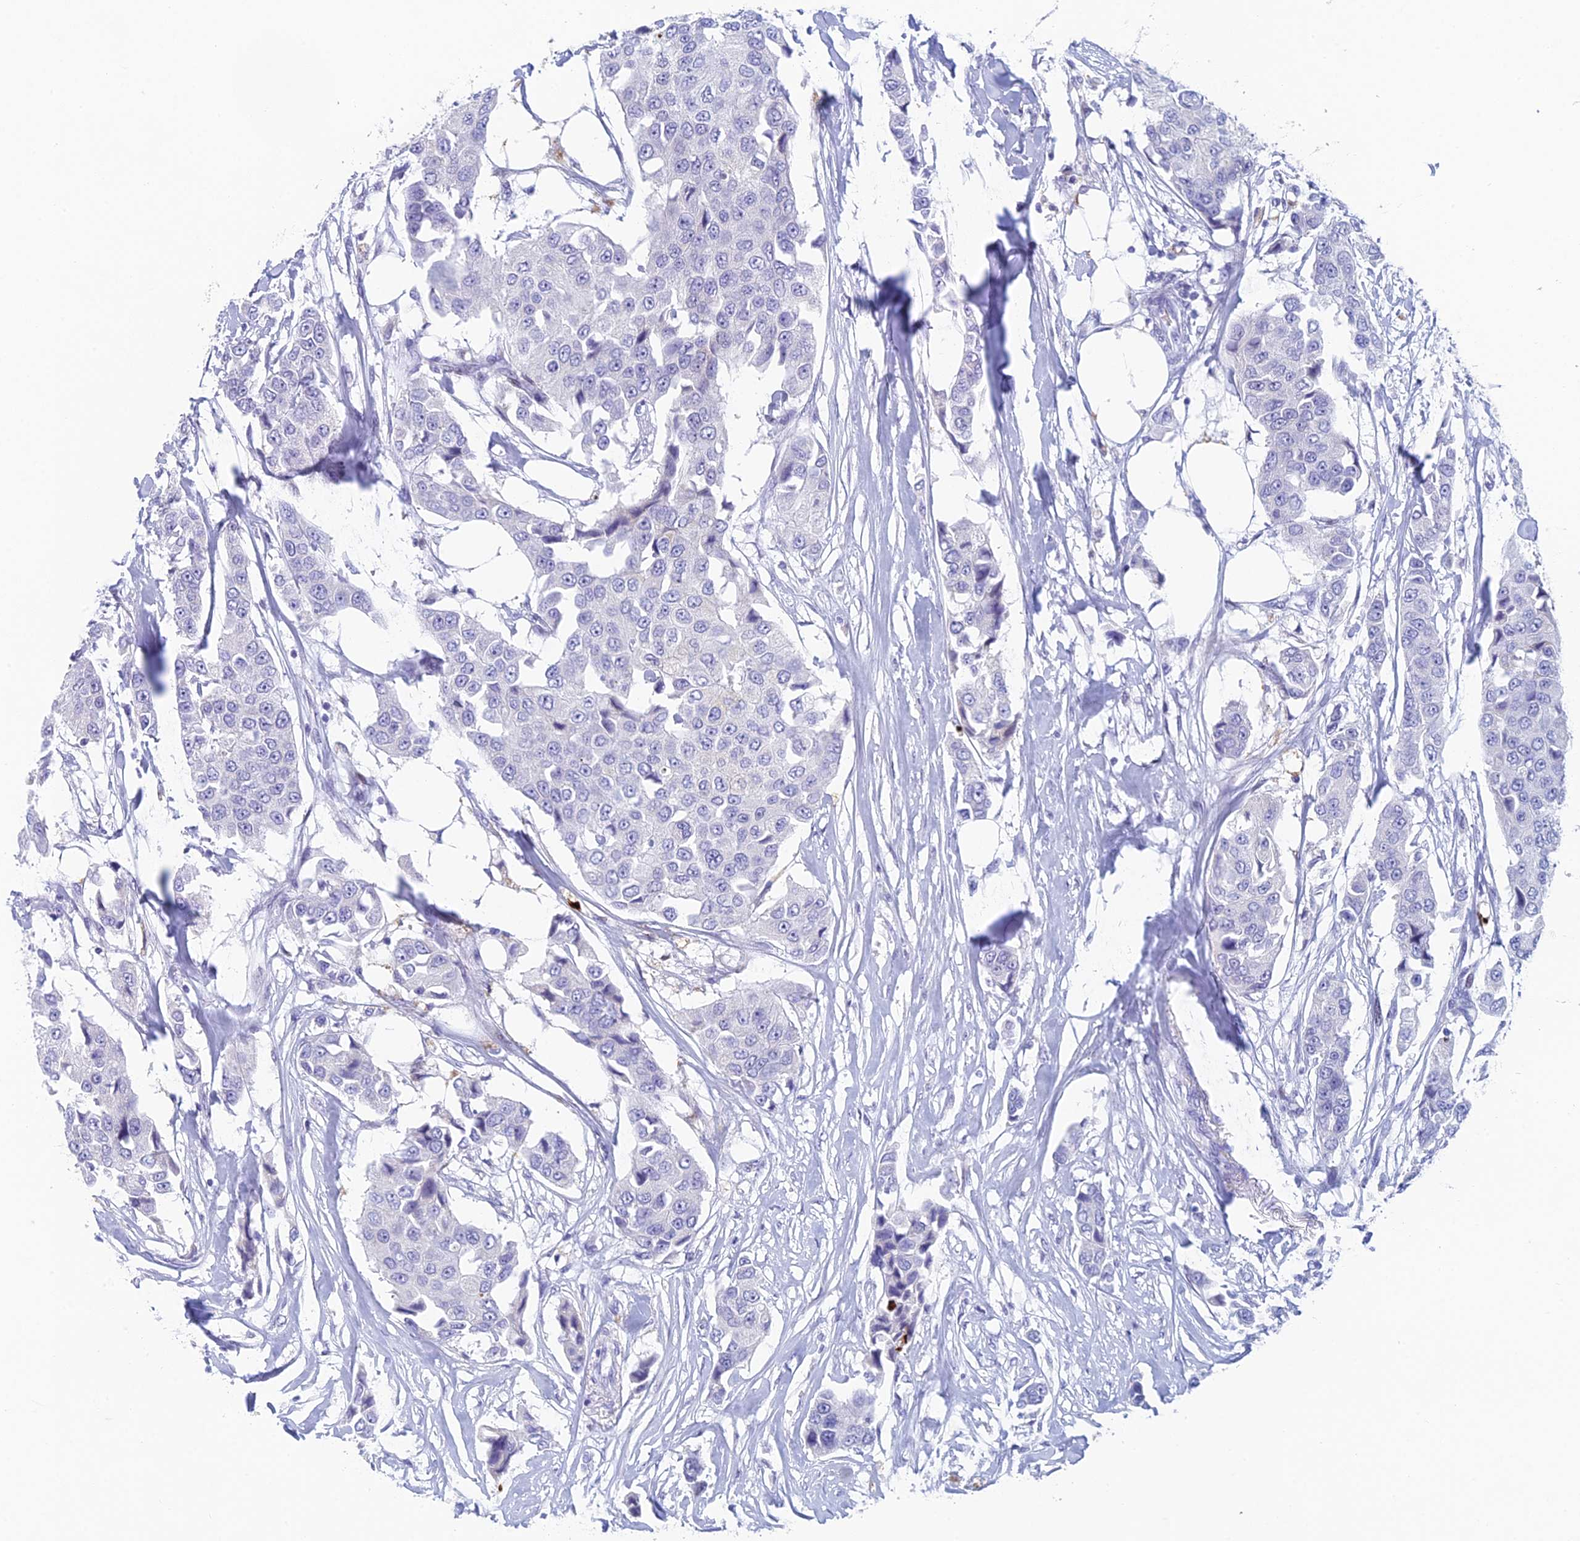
{"staining": {"intensity": "negative", "quantity": "none", "location": "none"}, "tissue": "breast cancer", "cell_type": "Tumor cells", "image_type": "cancer", "snomed": [{"axis": "morphology", "description": "Duct carcinoma"}, {"axis": "topography", "description": "Breast"}], "caption": "High magnification brightfield microscopy of breast cancer (invasive ductal carcinoma) stained with DAB (3,3'-diaminobenzidine) (brown) and counterstained with hematoxylin (blue): tumor cells show no significant staining. The staining is performed using DAB (3,3'-diaminobenzidine) brown chromogen with nuclei counter-stained in using hematoxylin.", "gene": "REXO5", "patient": {"sex": "female", "age": 80}}